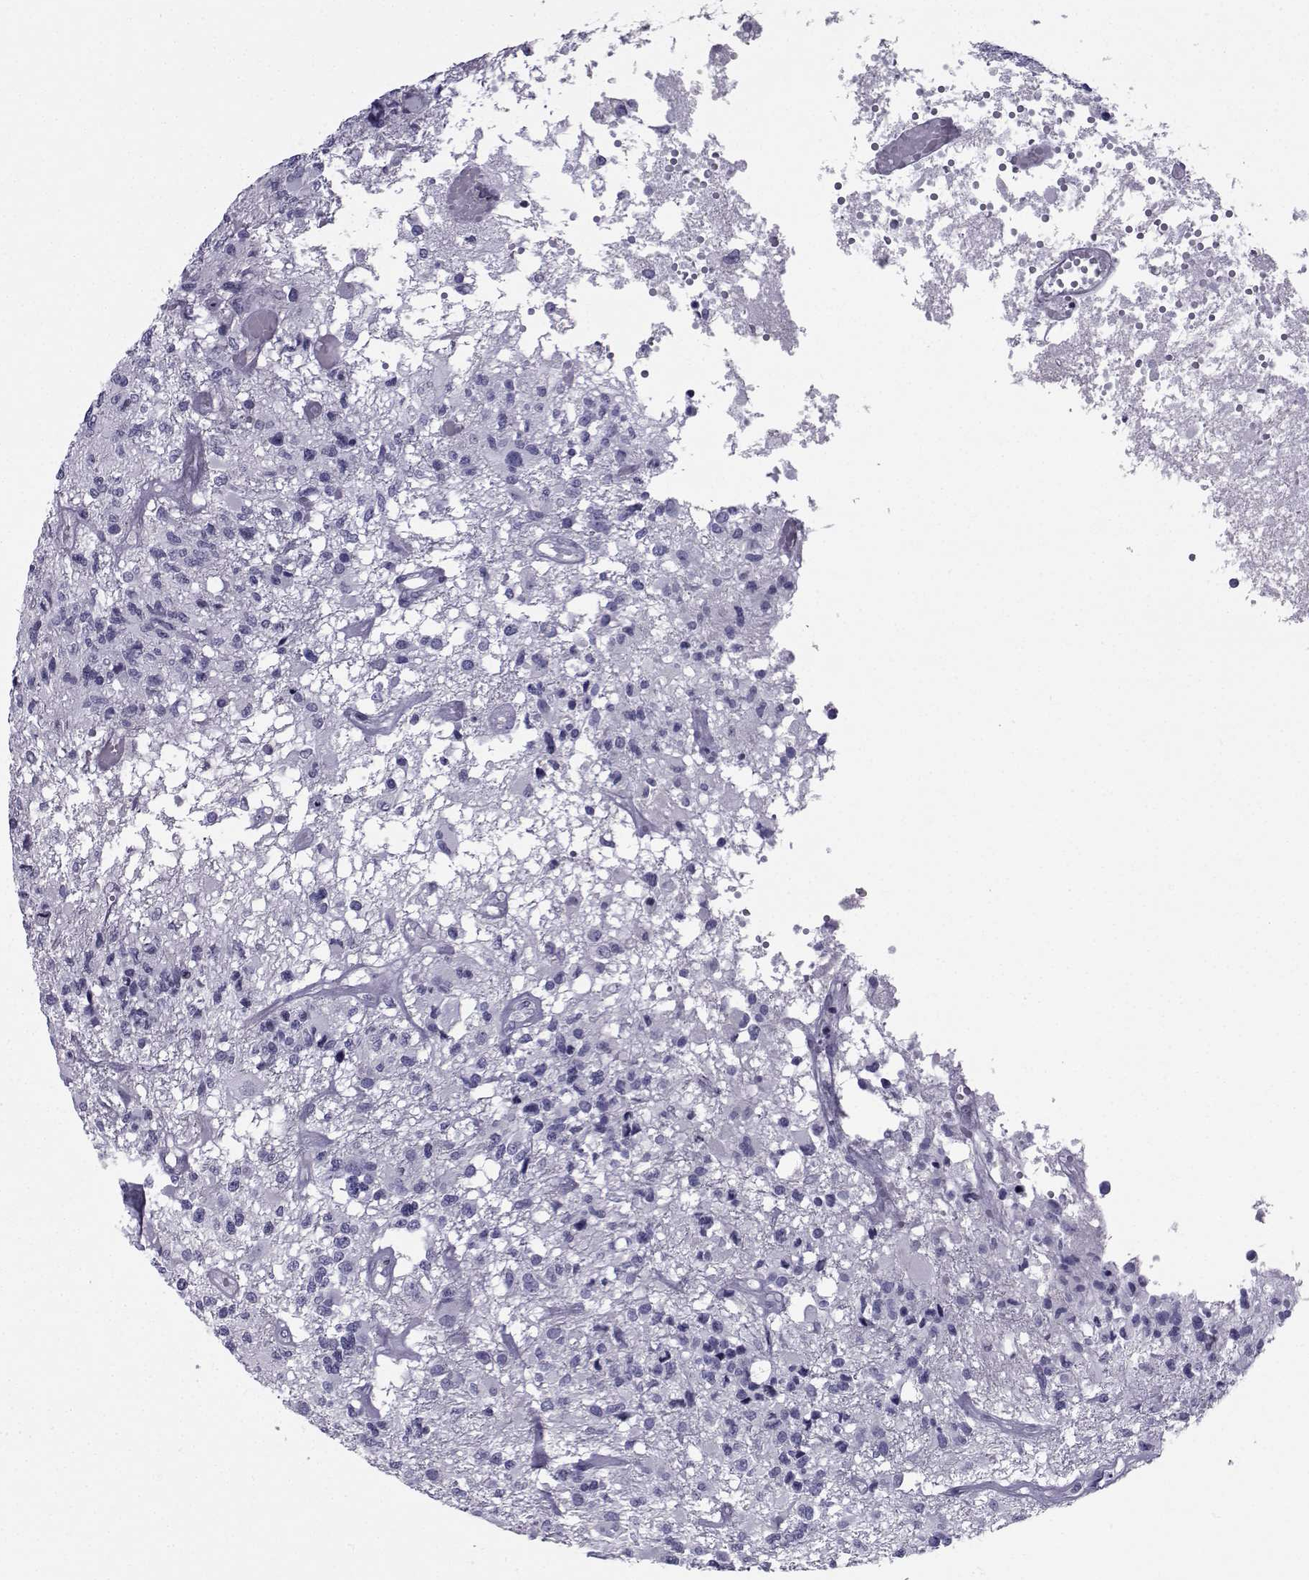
{"staining": {"intensity": "negative", "quantity": "none", "location": "none"}, "tissue": "glioma", "cell_type": "Tumor cells", "image_type": "cancer", "snomed": [{"axis": "morphology", "description": "Glioma, malignant, High grade"}, {"axis": "topography", "description": "Brain"}], "caption": "Malignant glioma (high-grade) was stained to show a protein in brown. There is no significant expression in tumor cells. (DAB (3,3'-diaminobenzidine) IHC with hematoxylin counter stain).", "gene": "SPANXD", "patient": {"sex": "female", "age": 63}}